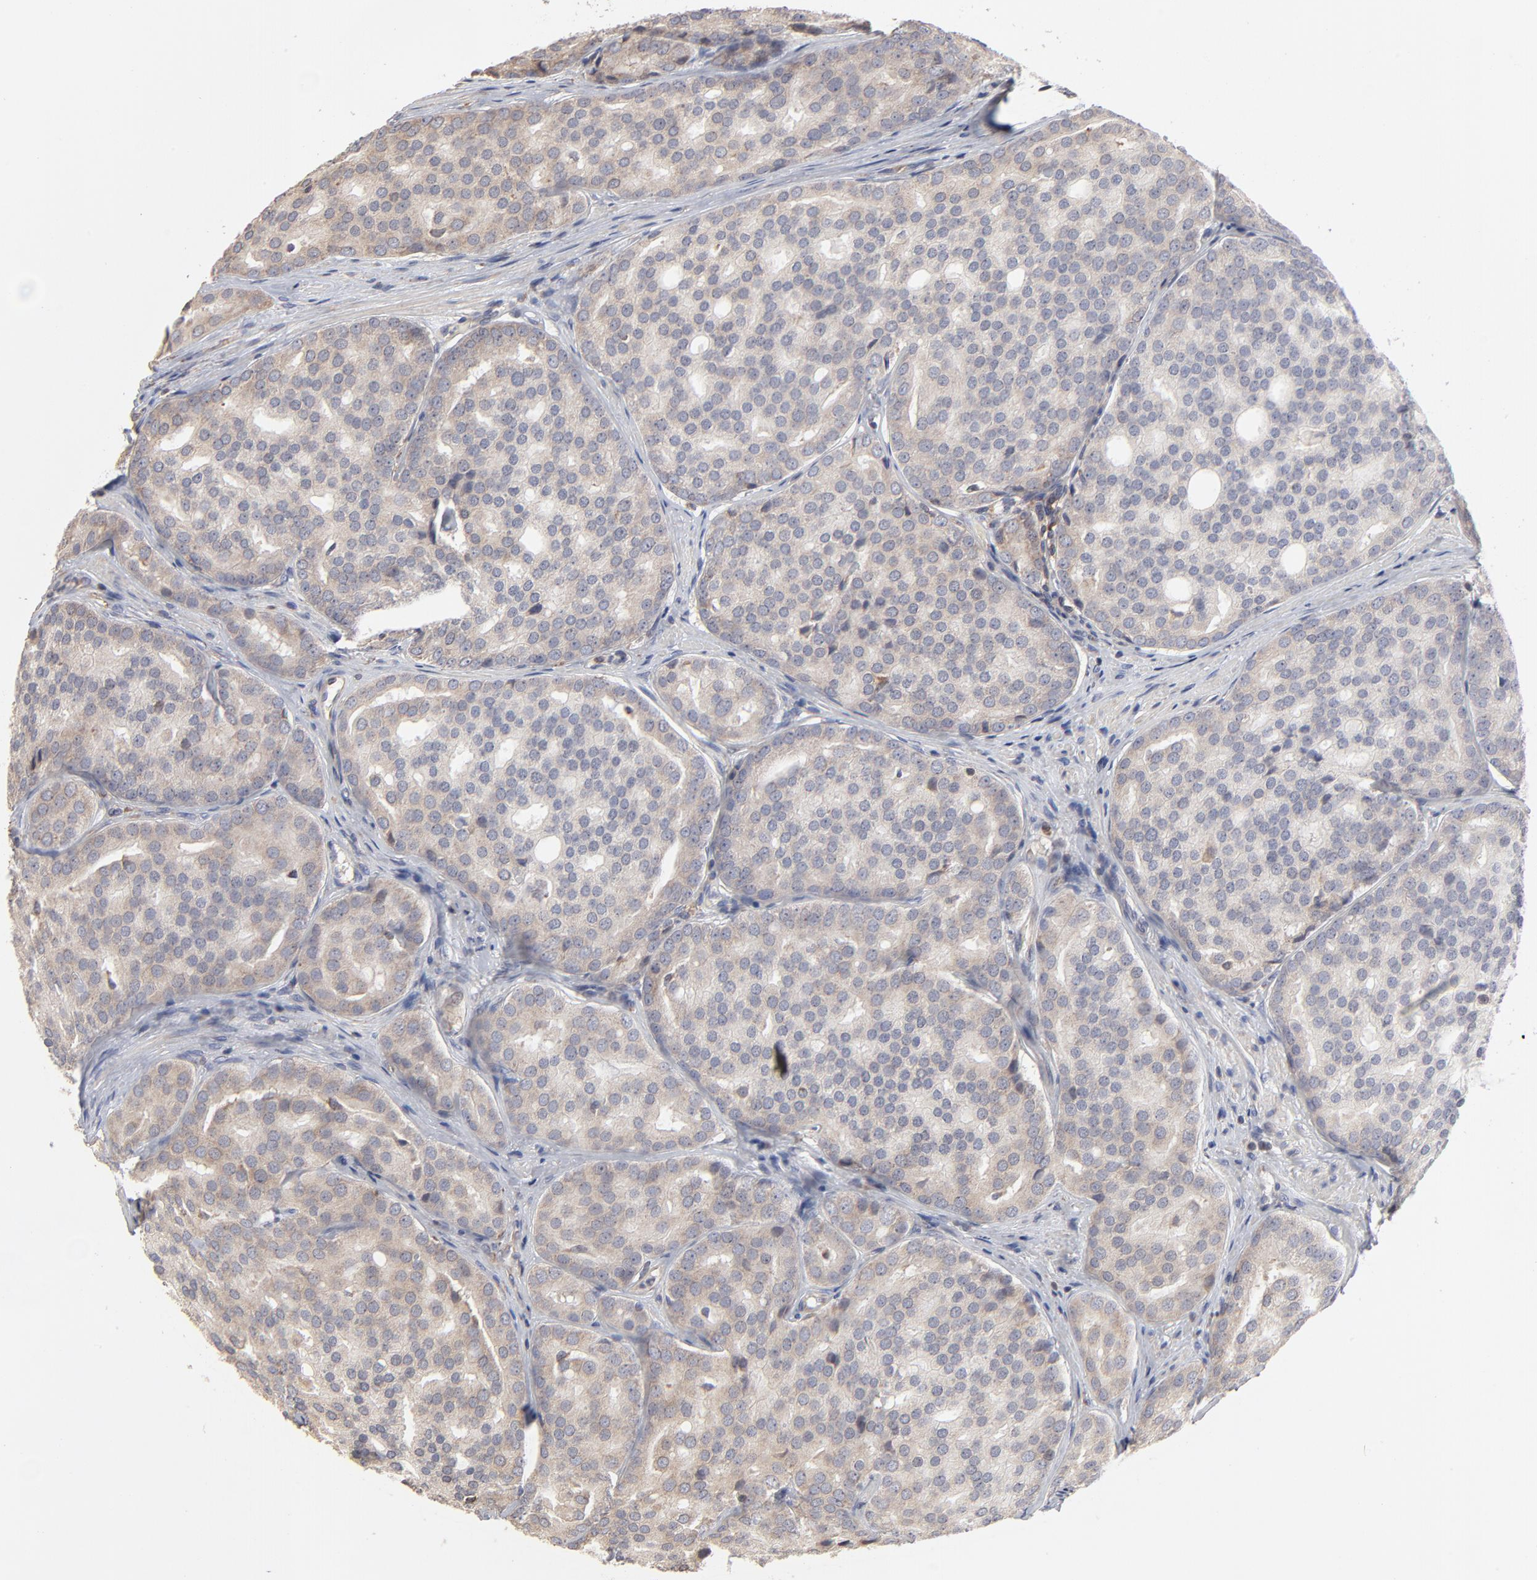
{"staining": {"intensity": "moderate", "quantity": ">75%", "location": "cytoplasmic/membranous"}, "tissue": "prostate cancer", "cell_type": "Tumor cells", "image_type": "cancer", "snomed": [{"axis": "morphology", "description": "Adenocarcinoma, High grade"}, {"axis": "topography", "description": "Prostate"}], "caption": "Prostate cancer (high-grade adenocarcinoma) tissue exhibits moderate cytoplasmic/membranous staining in approximately >75% of tumor cells, visualized by immunohistochemistry. (IHC, brightfield microscopy, high magnification).", "gene": "RNF213", "patient": {"sex": "male", "age": 64}}